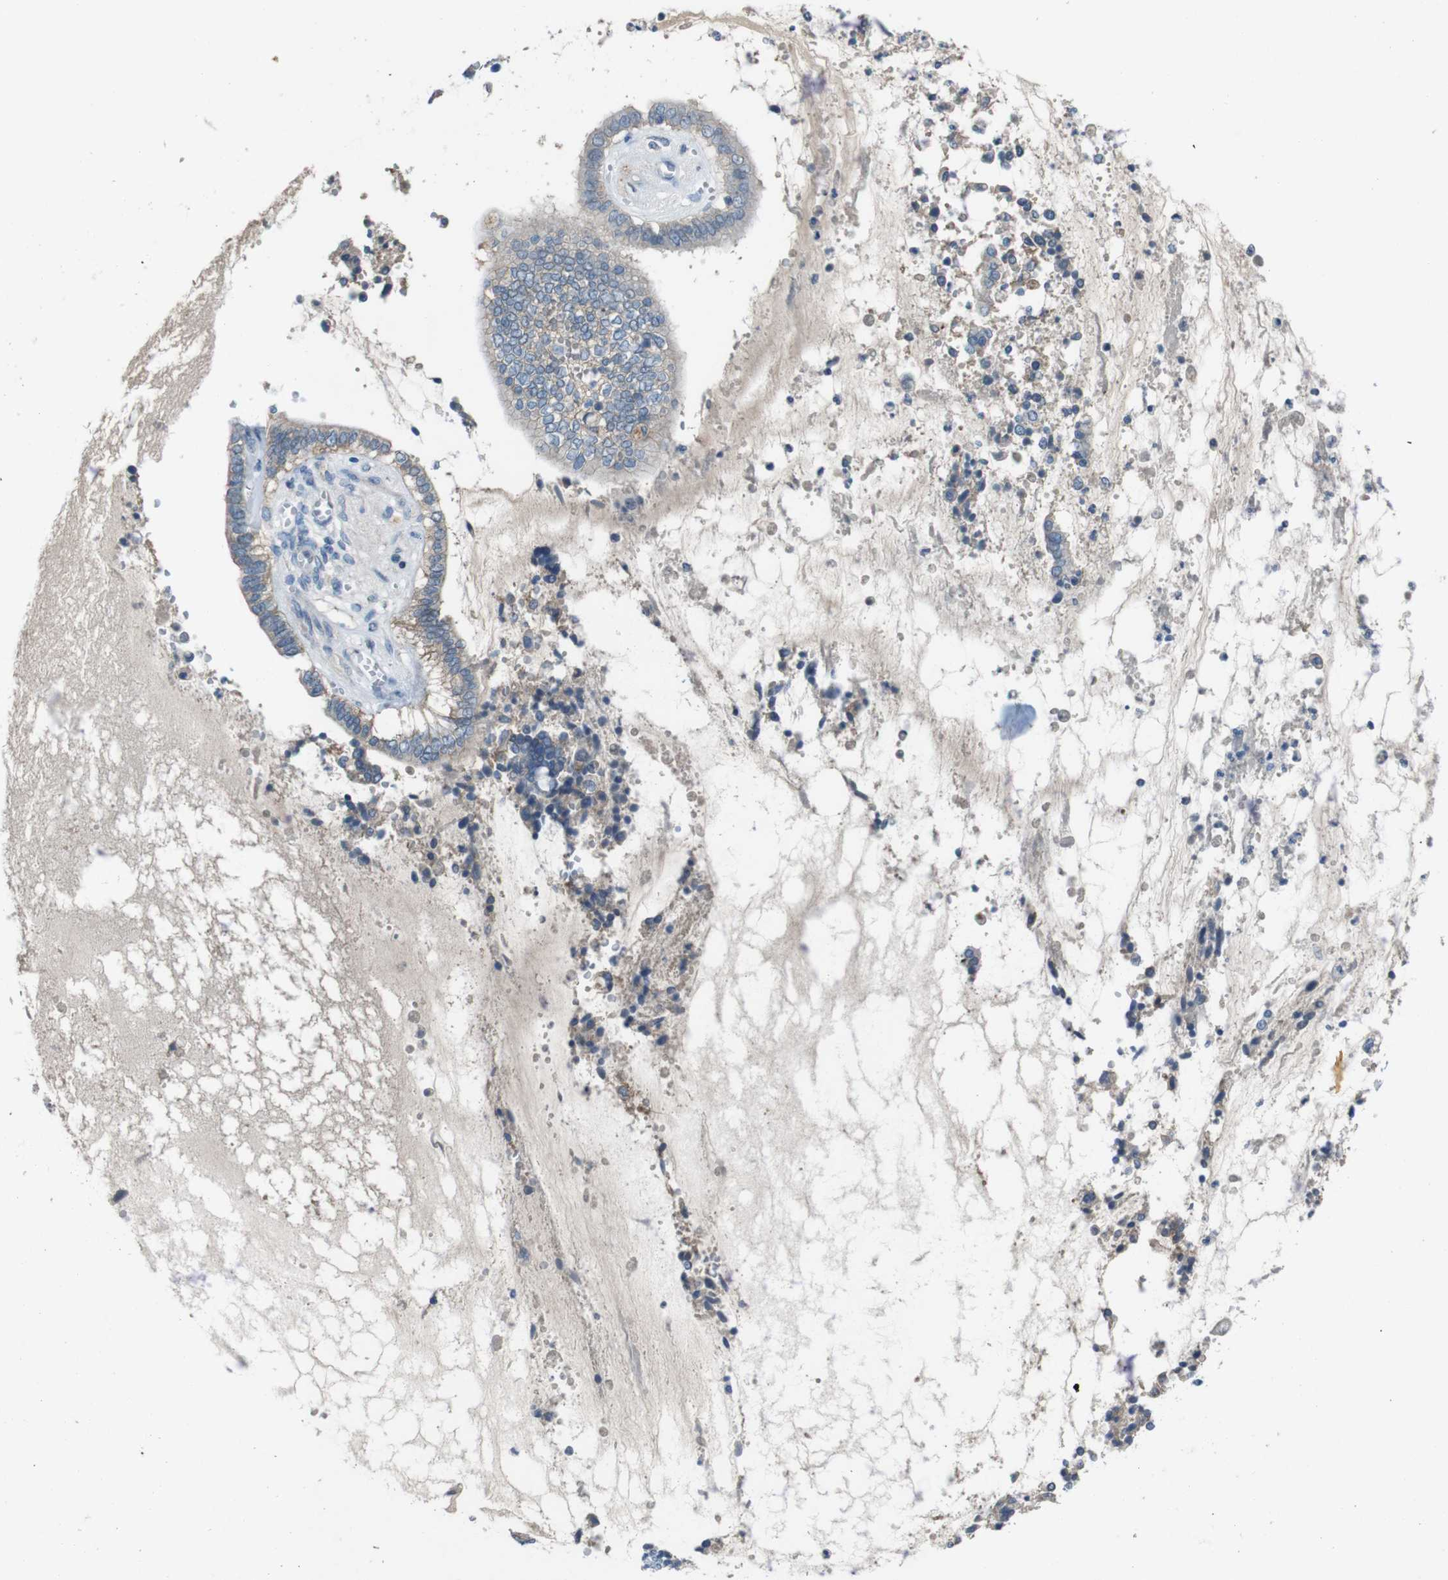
{"staining": {"intensity": "negative", "quantity": "none", "location": "none"}, "tissue": "cervical cancer", "cell_type": "Tumor cells", "image_type": "cancer", "snomed": [{"axis": "morphology", "description": "Adenocarcinoma, NOS"}, {"axis": "topography", "description": "Cervix"}], "caption": "The IHC photomicrograph has no significant expression in tumor cells of adenocarcinoma (cervical) tissue.", "gene": "PVR", "patient": {"sex": "female", "age": 44}}